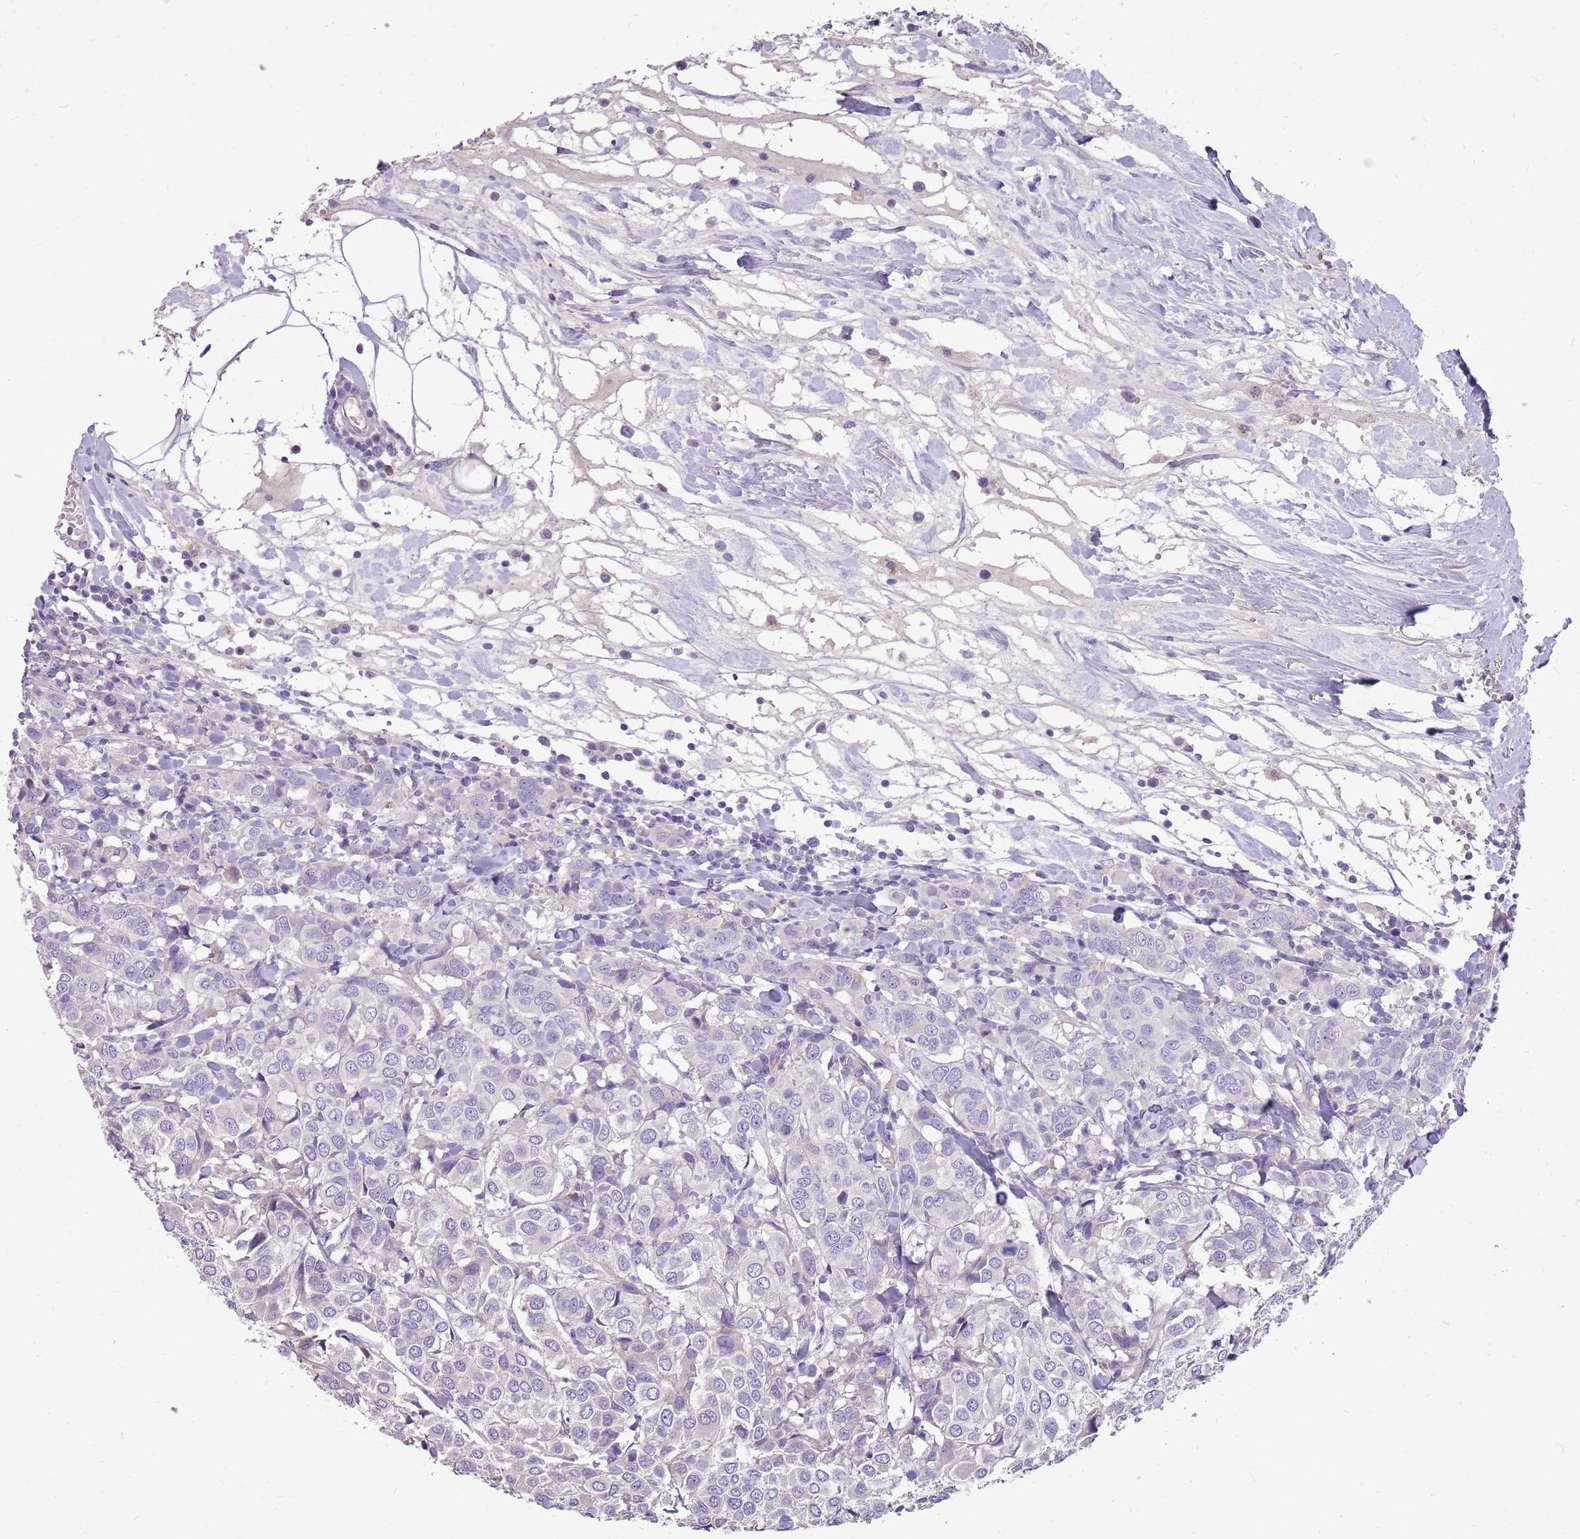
{"staining": {"intensity": "negative", "quantity": "none", "location": "none"}, "tissue": "breast cancer", "cell_type": "Tumor cells", "image_type": "cancer", "snomed": [{"axis": "morphology", "description": "Duct carcinoma"}, {"axis": "topography", "description": "Breast"}], "caption": "Immunohistochemical staining of breast infiltrating ductal carcinoma demonstrates no significant staining in tumor cells. (Stains: DAB (3,3'-diaminobenzidine) IHC with hematoxylin counter stain, Microscopy: brightfield microscopy at high magnification).", "gene": "NTN4", "patient": {"sex": "female", "age": 55}}